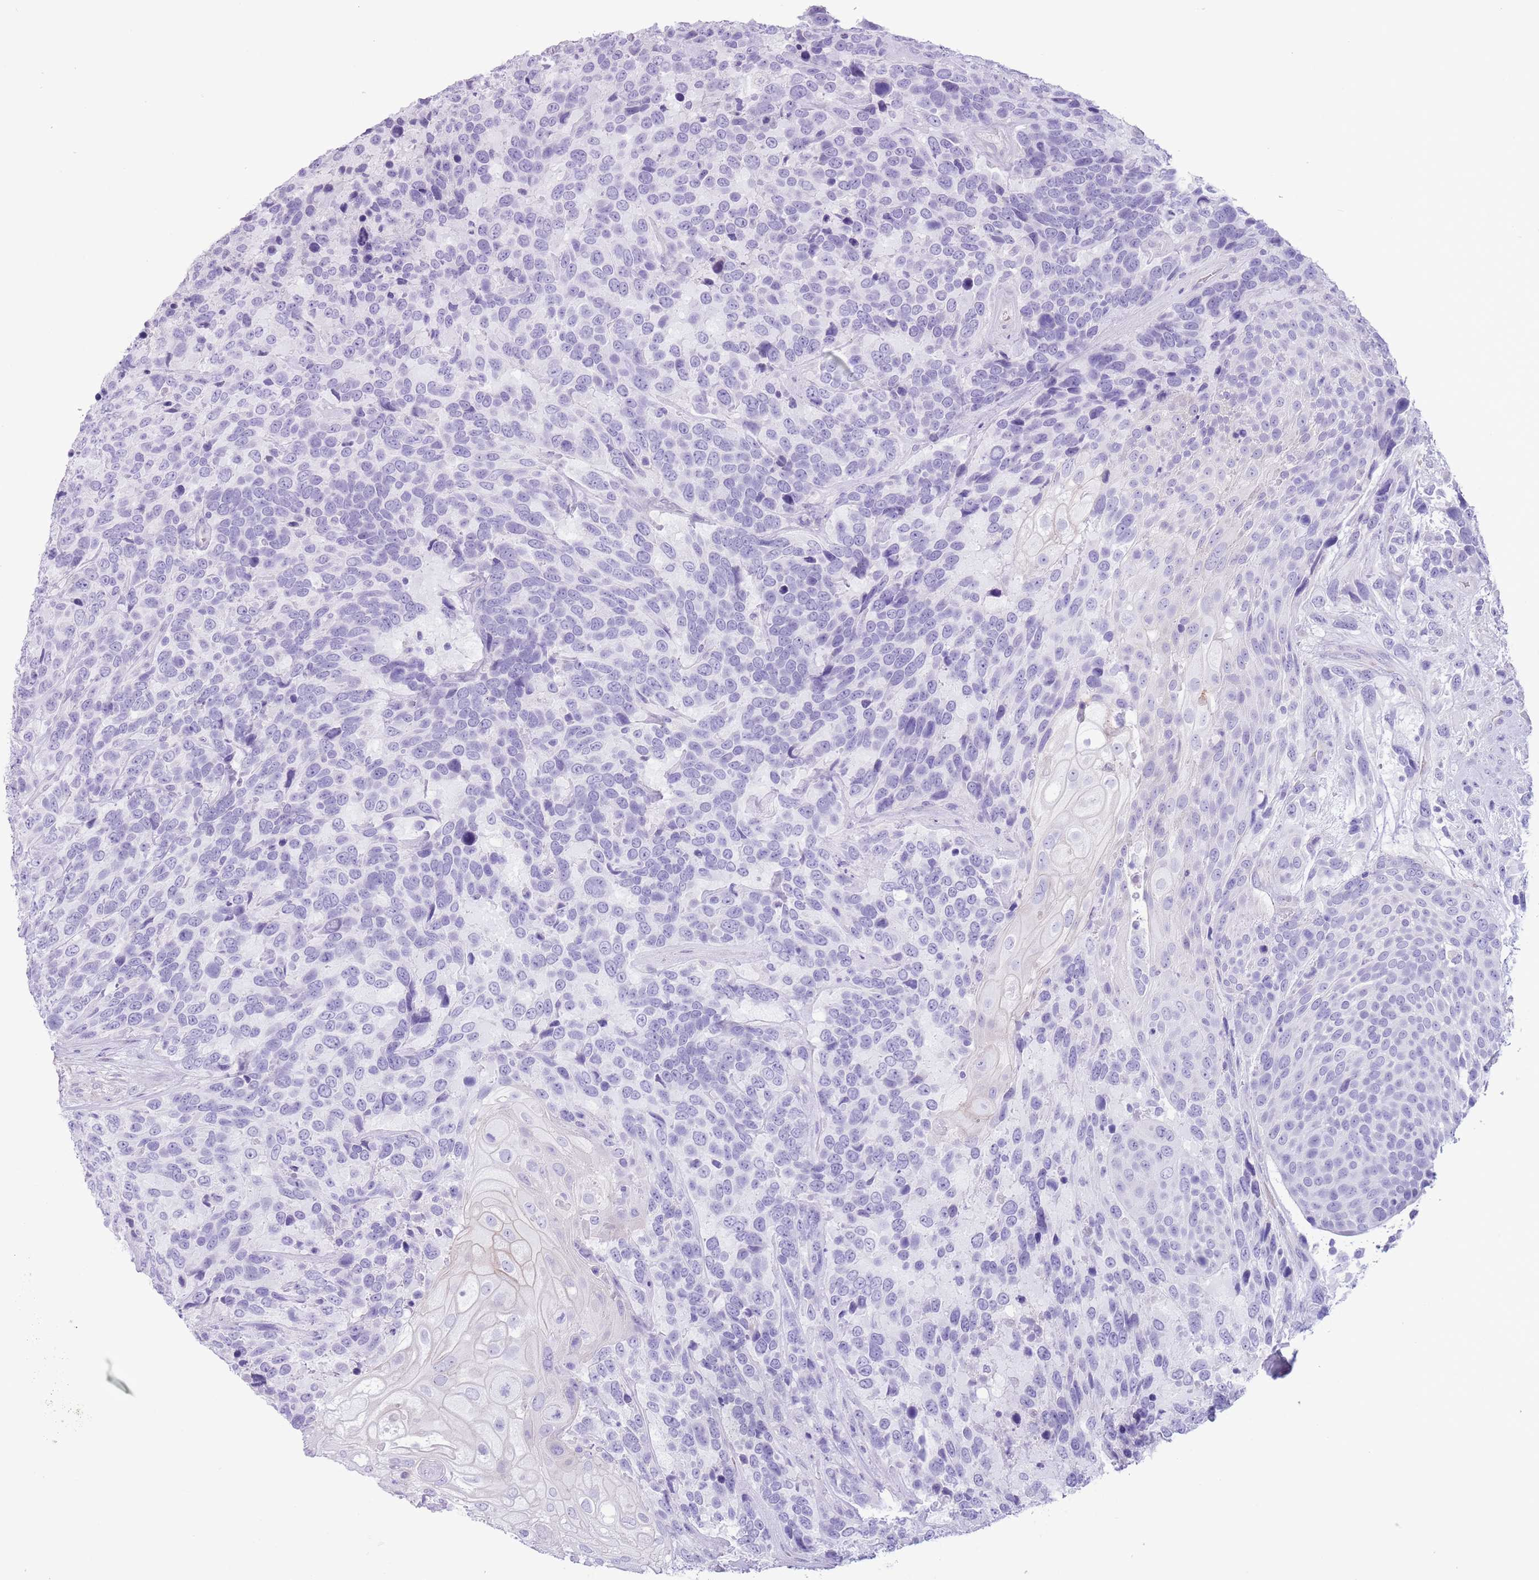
{"staining": {"intensity": "negative", "quantity": "none", "location": "none"}, "tissue": "urothelial cancer", "cell_type": "Tumor cells", "image_type": "cancer", "snomed": [{"axis": "morphology", "description": "Urothelial carcinoma, High grade"}, {"axis": "topography", "description": "Urinary bladder"}], "caption": "DAB immunohistochemical staining of human high-grade urothelial carcinoma exhibits no significant staining in tumor cells.", "gene": "SLC7A14", "patient": {"sex": "female", "age": 70}}